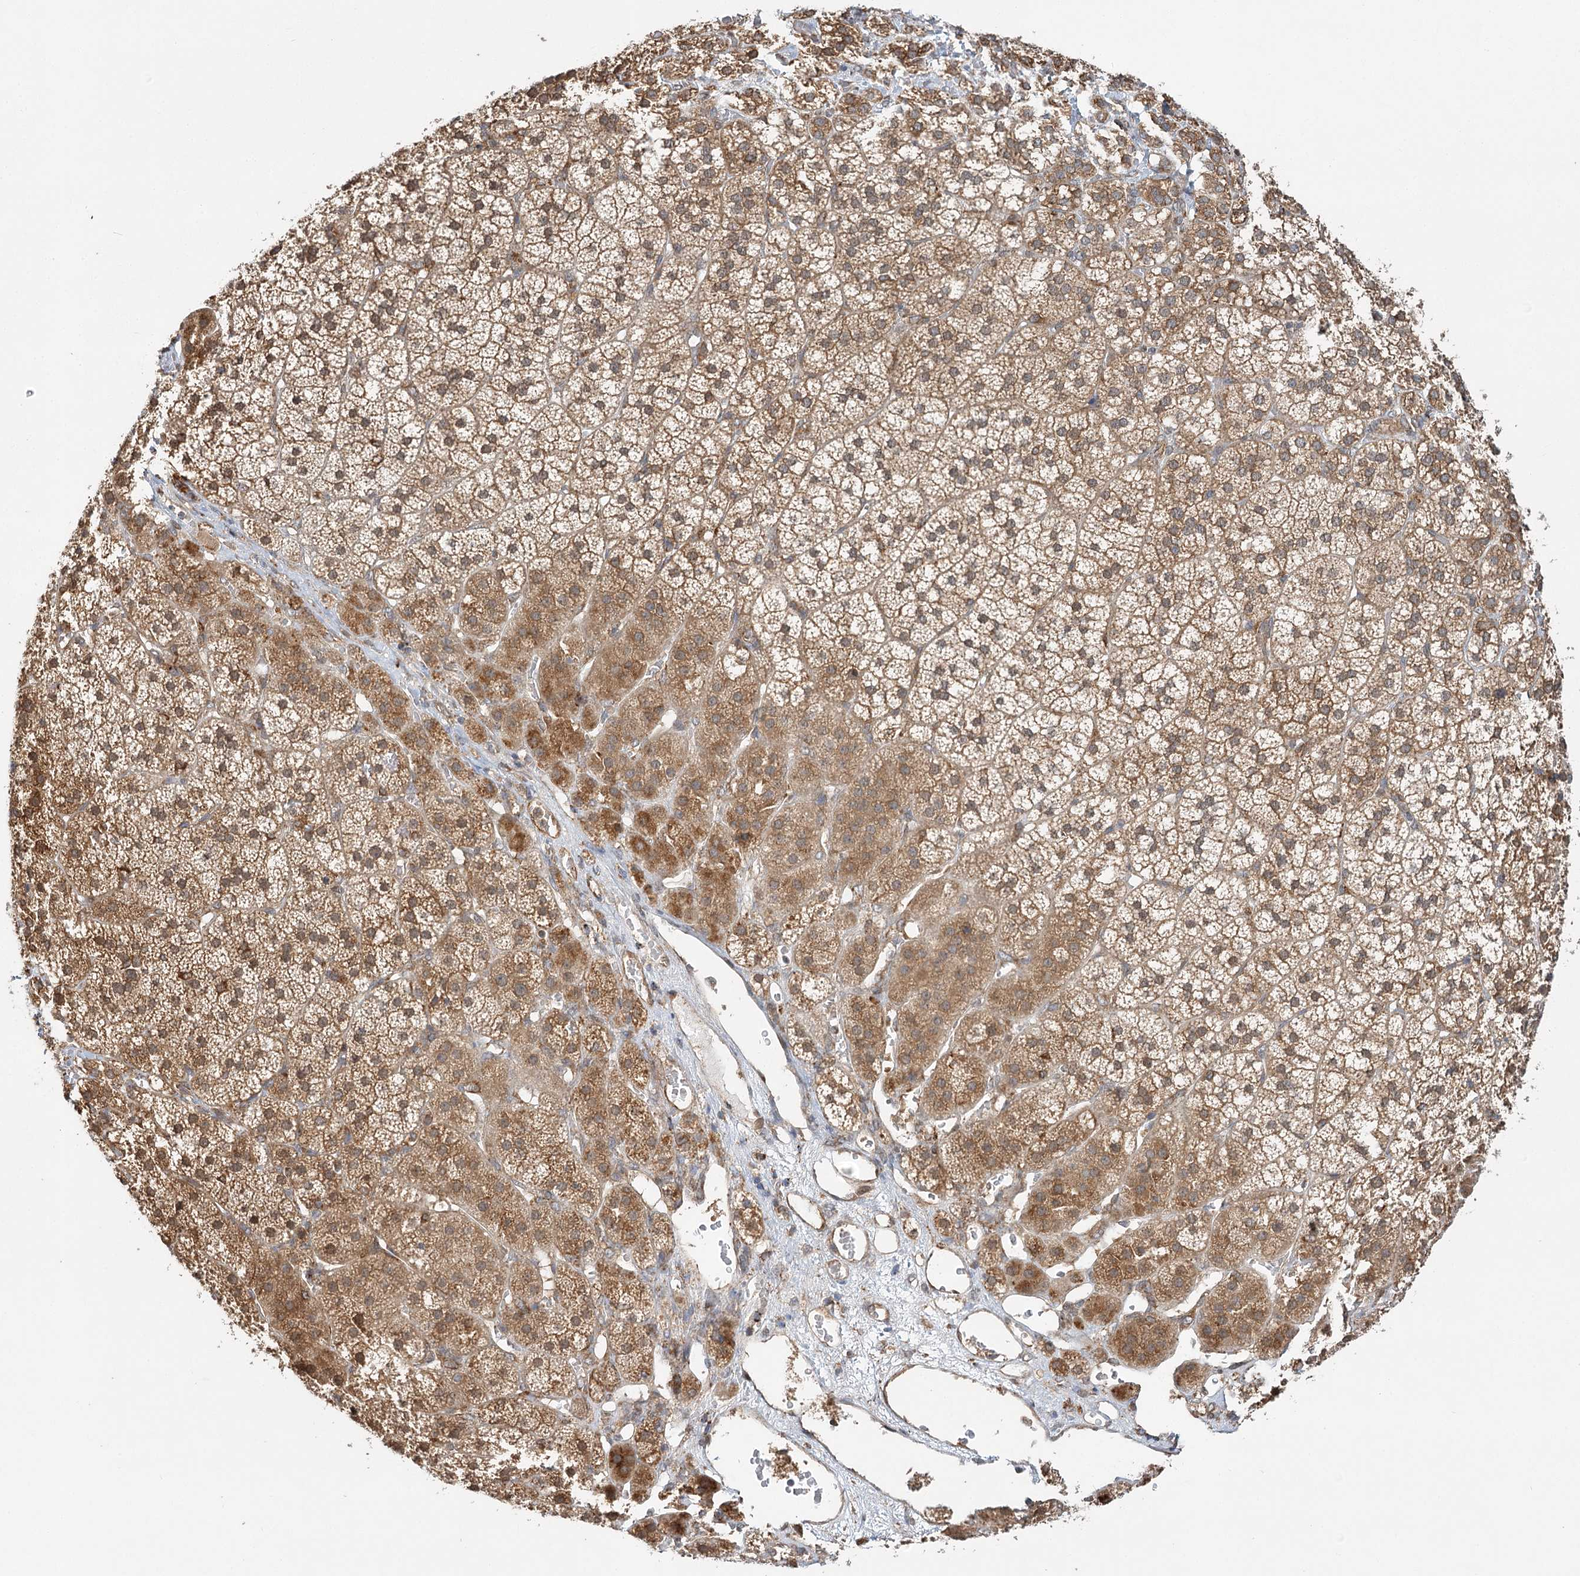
{"staining": {"intensity": "moderate", "quantity": ">75%", "location": "cytoplasmic/membranous"}, "tissue": "adrenal gland", "cell_type": "Glandular cells", "image_type": "normal", "snomed": [{"axis": "morphology", "description": "Normal tissue, NOS"}, {"axis": "topography", "description": "Adrenal gland"}], "caption": "High-power microscopy captured an immunohistochemistry histopathology image of benign adrenal gland, revealing moderate cytoplasmic/membranous positivity in about >75% of glandular cells.", "gene": "DNAJB14", "patient": {"sex": "female", "age": 44}}